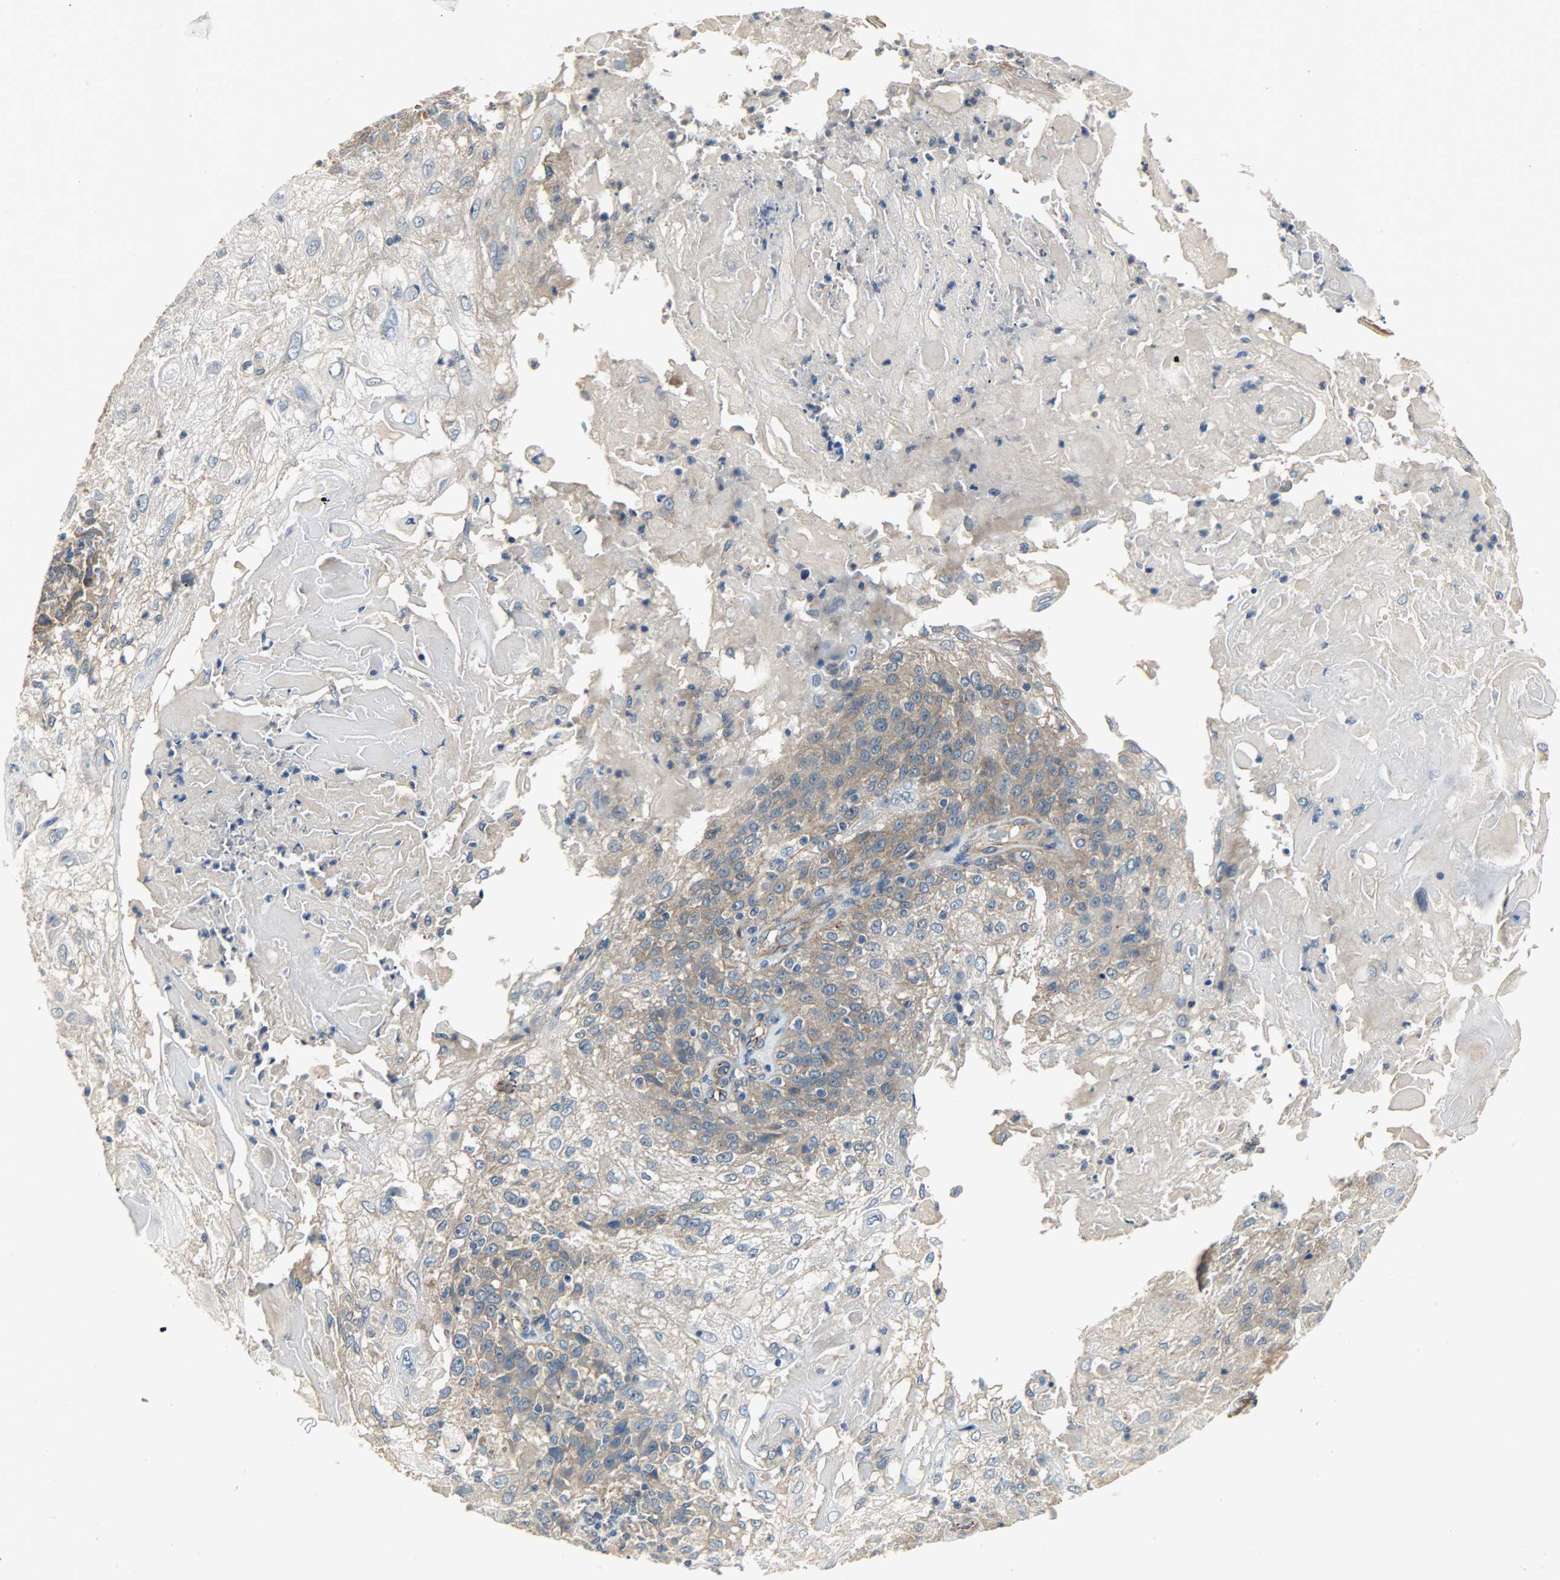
{"staining": {"intensity": "weak", "quantity": ">75%", "location": "cytoplasmic/membranous"}, "tissue": "skin cancer", "cell_type": "Tumor cells", "image_type": "cancer", "snomed": [{"axis": "morphology", "description": "Normal tissue, NOS"}, {"axis": "morphology", "description": "Squamous cell carcinoma, NOS"}, {"axis": "topography", "description": "Skin"}], "caption": "A micrograph showing weak cytoplasmic/membranous positivity in about >75% of tumor cells in squamous cell carcinoma (skin), as visualized by brown immunohistochemical staining.", "gene": "KIAA1217", "patient": {"sex": "female", "age": 83}}